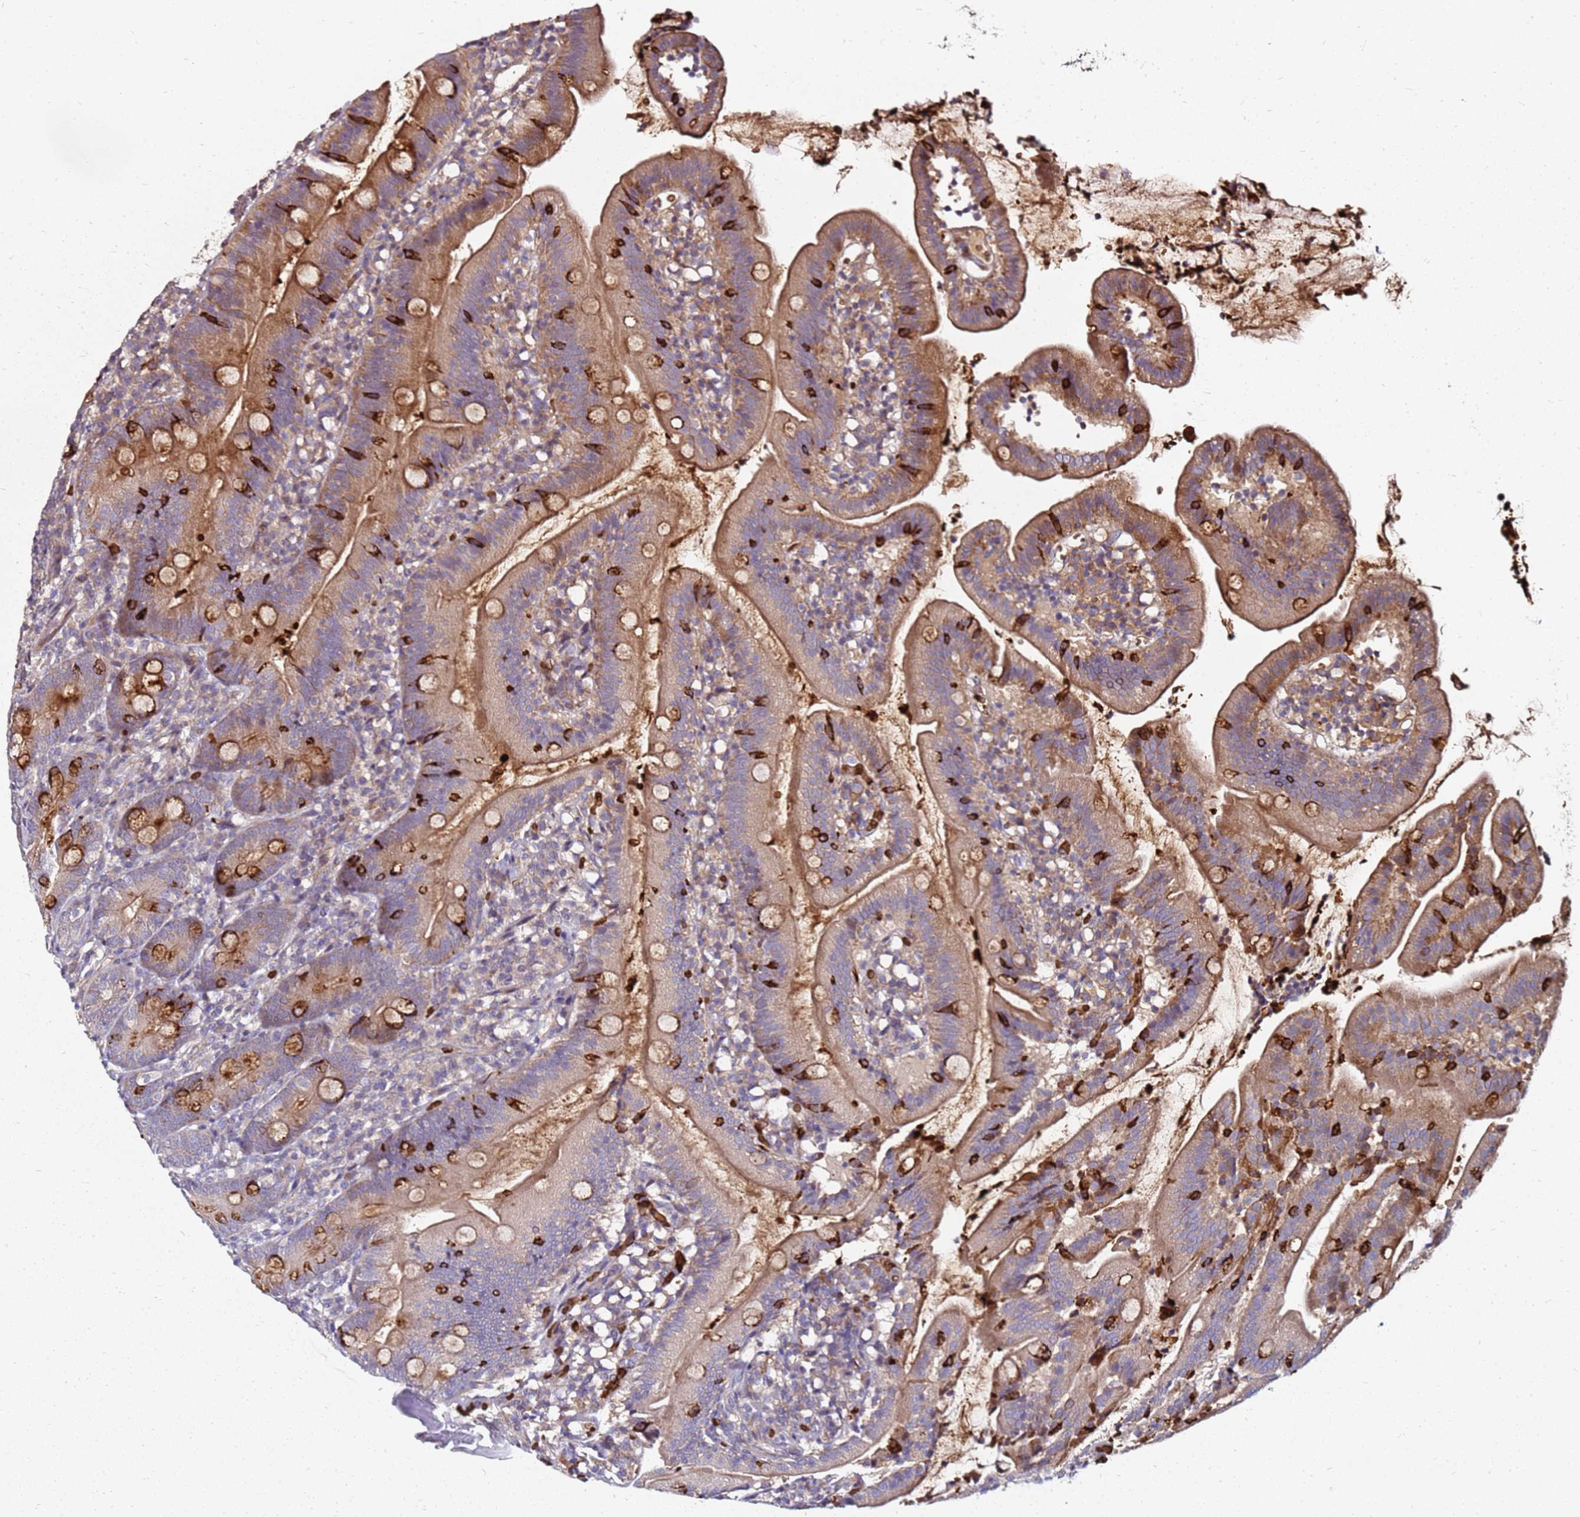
{"staining": {"intensity": "strong", "quantity": "<25%", "location": "cytoplasmic/membranous"}, "tissue": "duodenum", "cell_type": "Glandular cells", "image_type": "normal", "snomed": [{"axis": "morphology", "description": "Normal tissue, NOS"}, {"axis": "topography", "description": "Duodenum"}], "caption": "This histopathology image demonstrates benign duodenum stained with IHC to label a protein in brown. The cytoplasmic/membranous of glandular cells show strong positivity for the protein. Nuclei are counter-stained blue.", "gene": "RNF11", "patient": {"sex": "female", "age": 67}}